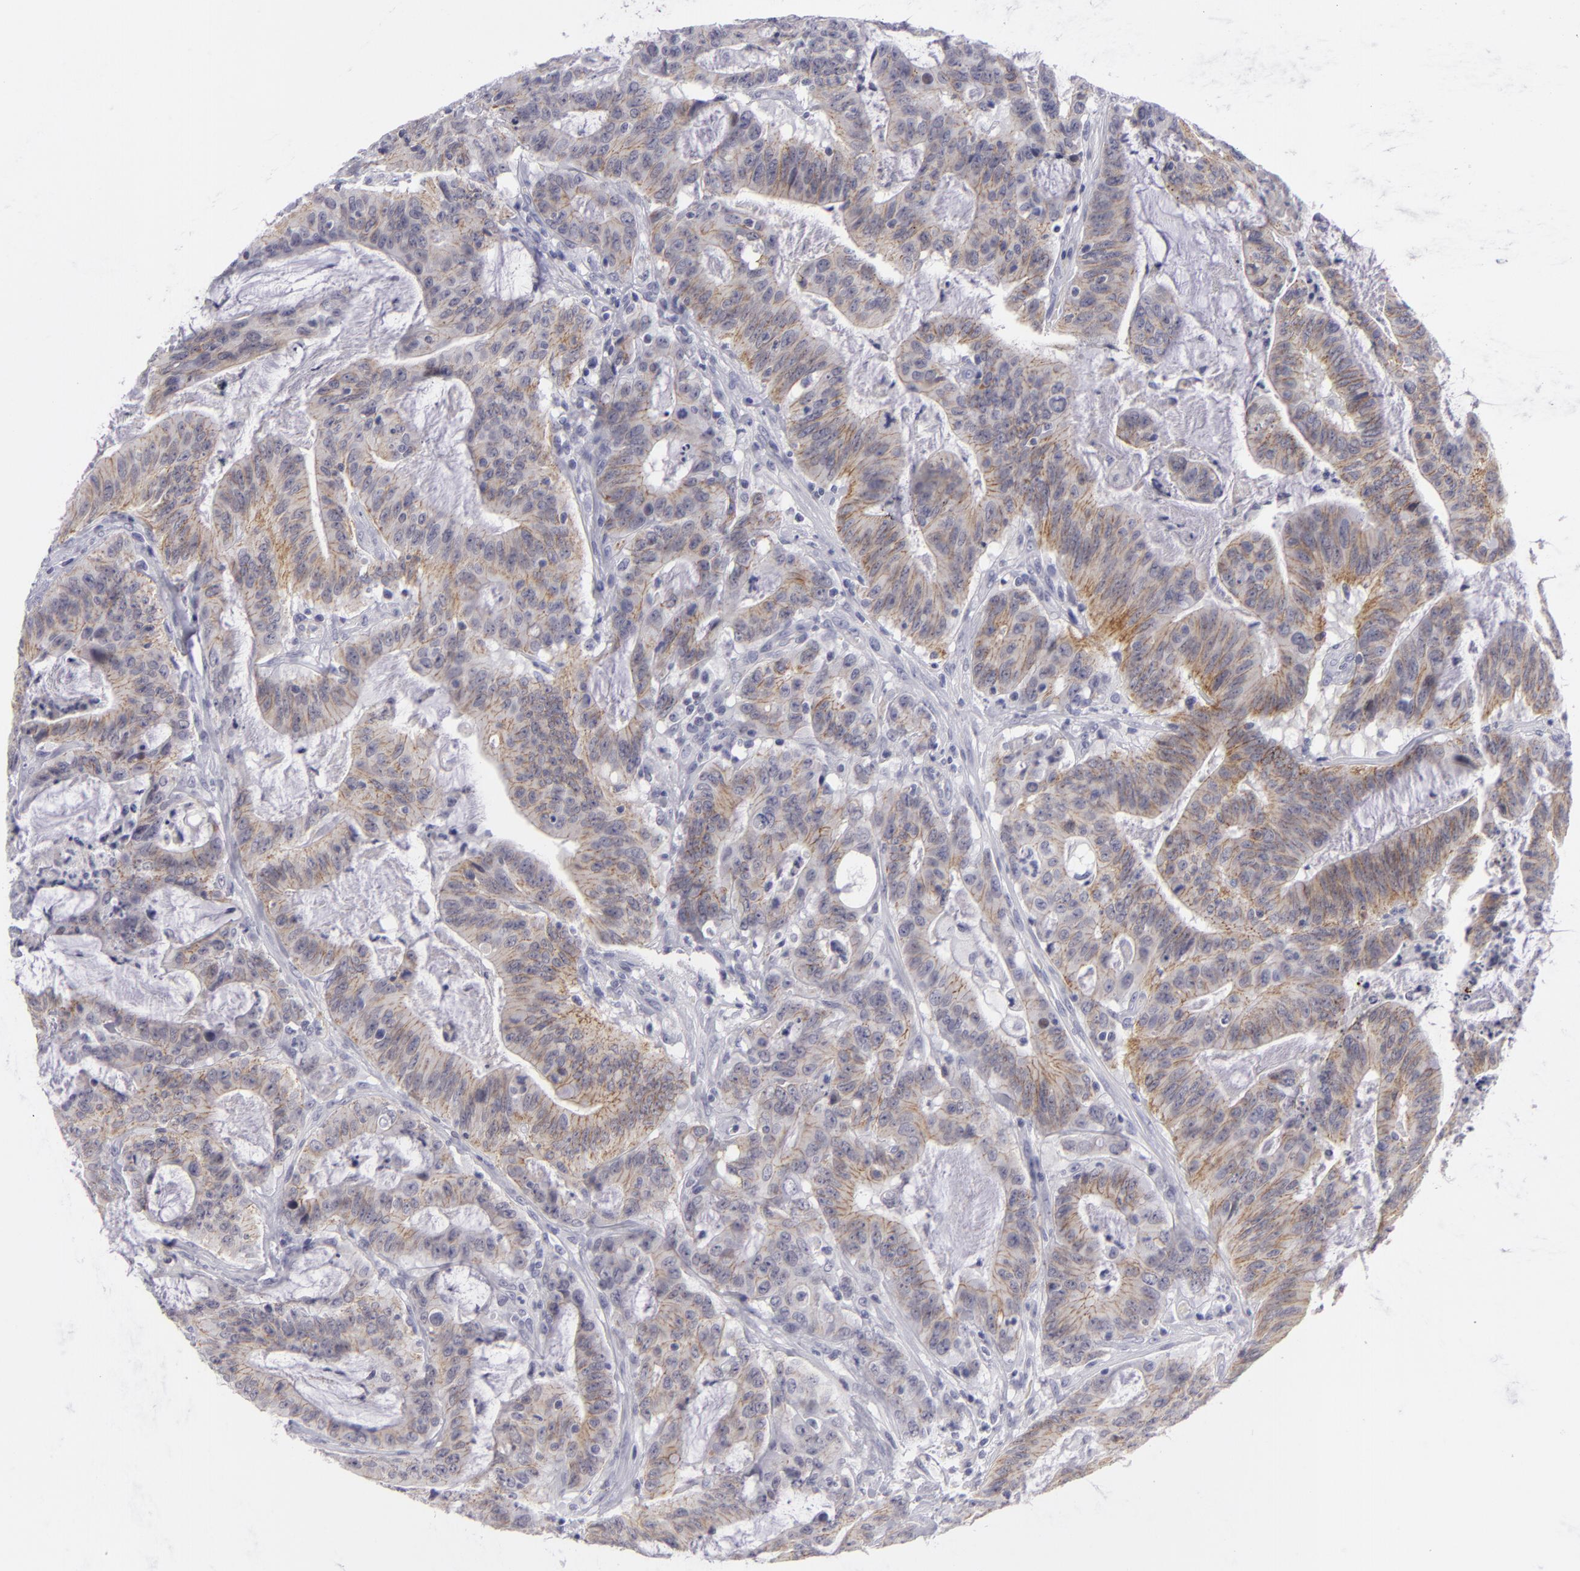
{"staining": {"intensity": "weak", "quantity": "25%-75%", "location": "cytoplasmic/membranous"}, "tissue": "colorectal cancer", "cell_type": "Tumor cells", "image_type": "cancer", "snomed": [{"axis": "morphology", "description": "Adenocarcinoma, NOS"}, {"axis": "topography", "description": "Colon"}], "caption": "Colorectal cancer stained with DAB (3,3'-diaminobenzidine) IHC exhibits low levels of weak cytoplasmic/membranous expression in approximately 25%-75% of tumor cells.", "gene": "CTNNB1", "patient": {"sex": "male", "age": 54}}